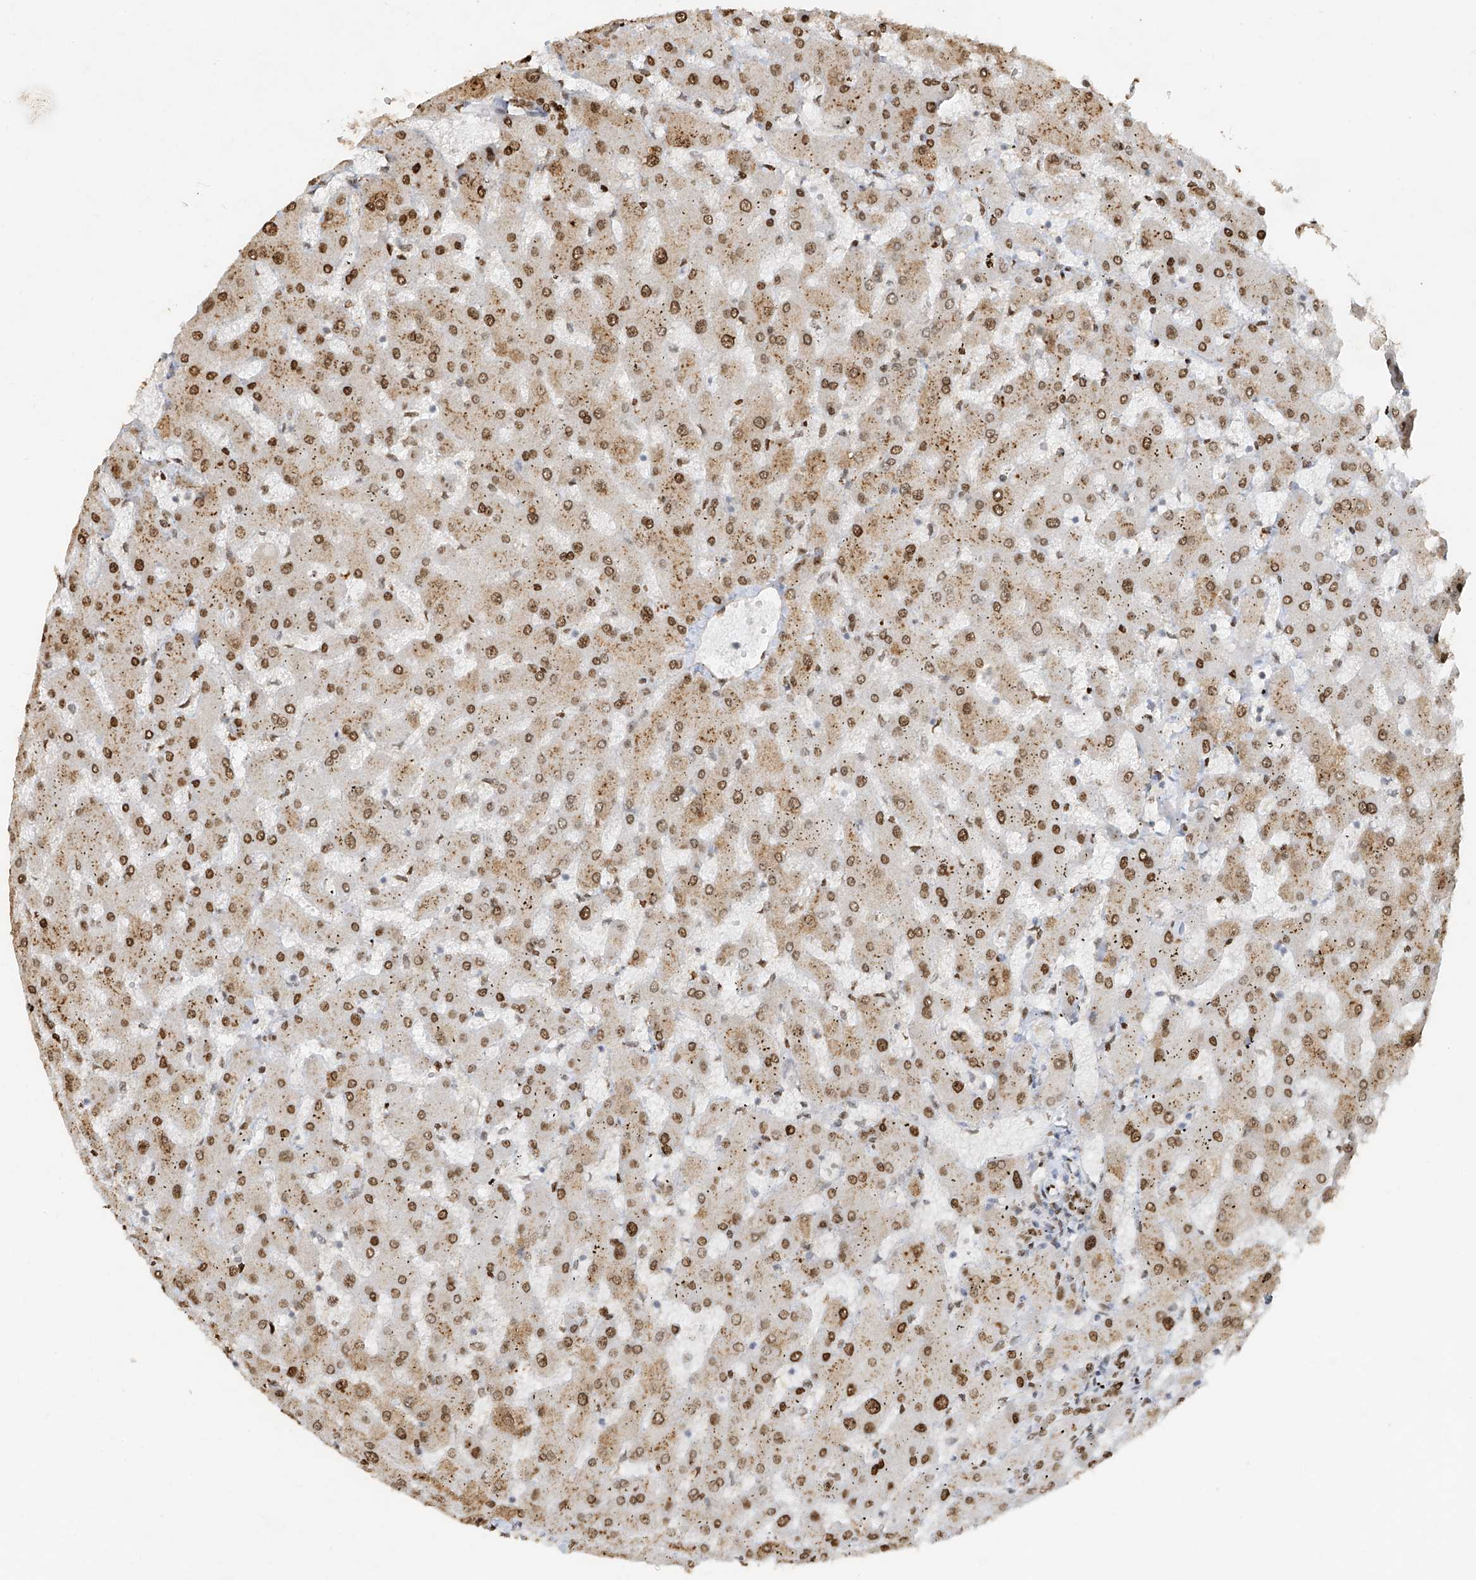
{"staining": {"intensity": "moderate", "quantity": "25%-75%", "location": "nuclear"}, "tissue": "liver", "cell_type": "Cholangiocytes", "image_type": "normal", "snomed": [{"axis": "morphology", "description": "Normal tissue, NOS"}, {"axis": "topography", "description": "Liver"}], "caption": "Immunohistochemistry of benign liver shows medium levels of moderate nuclear expression in about 25%-75% of cholangiocytes.", "gene": "ATRIP", "patient": {"sex": "female", "age": 63}}